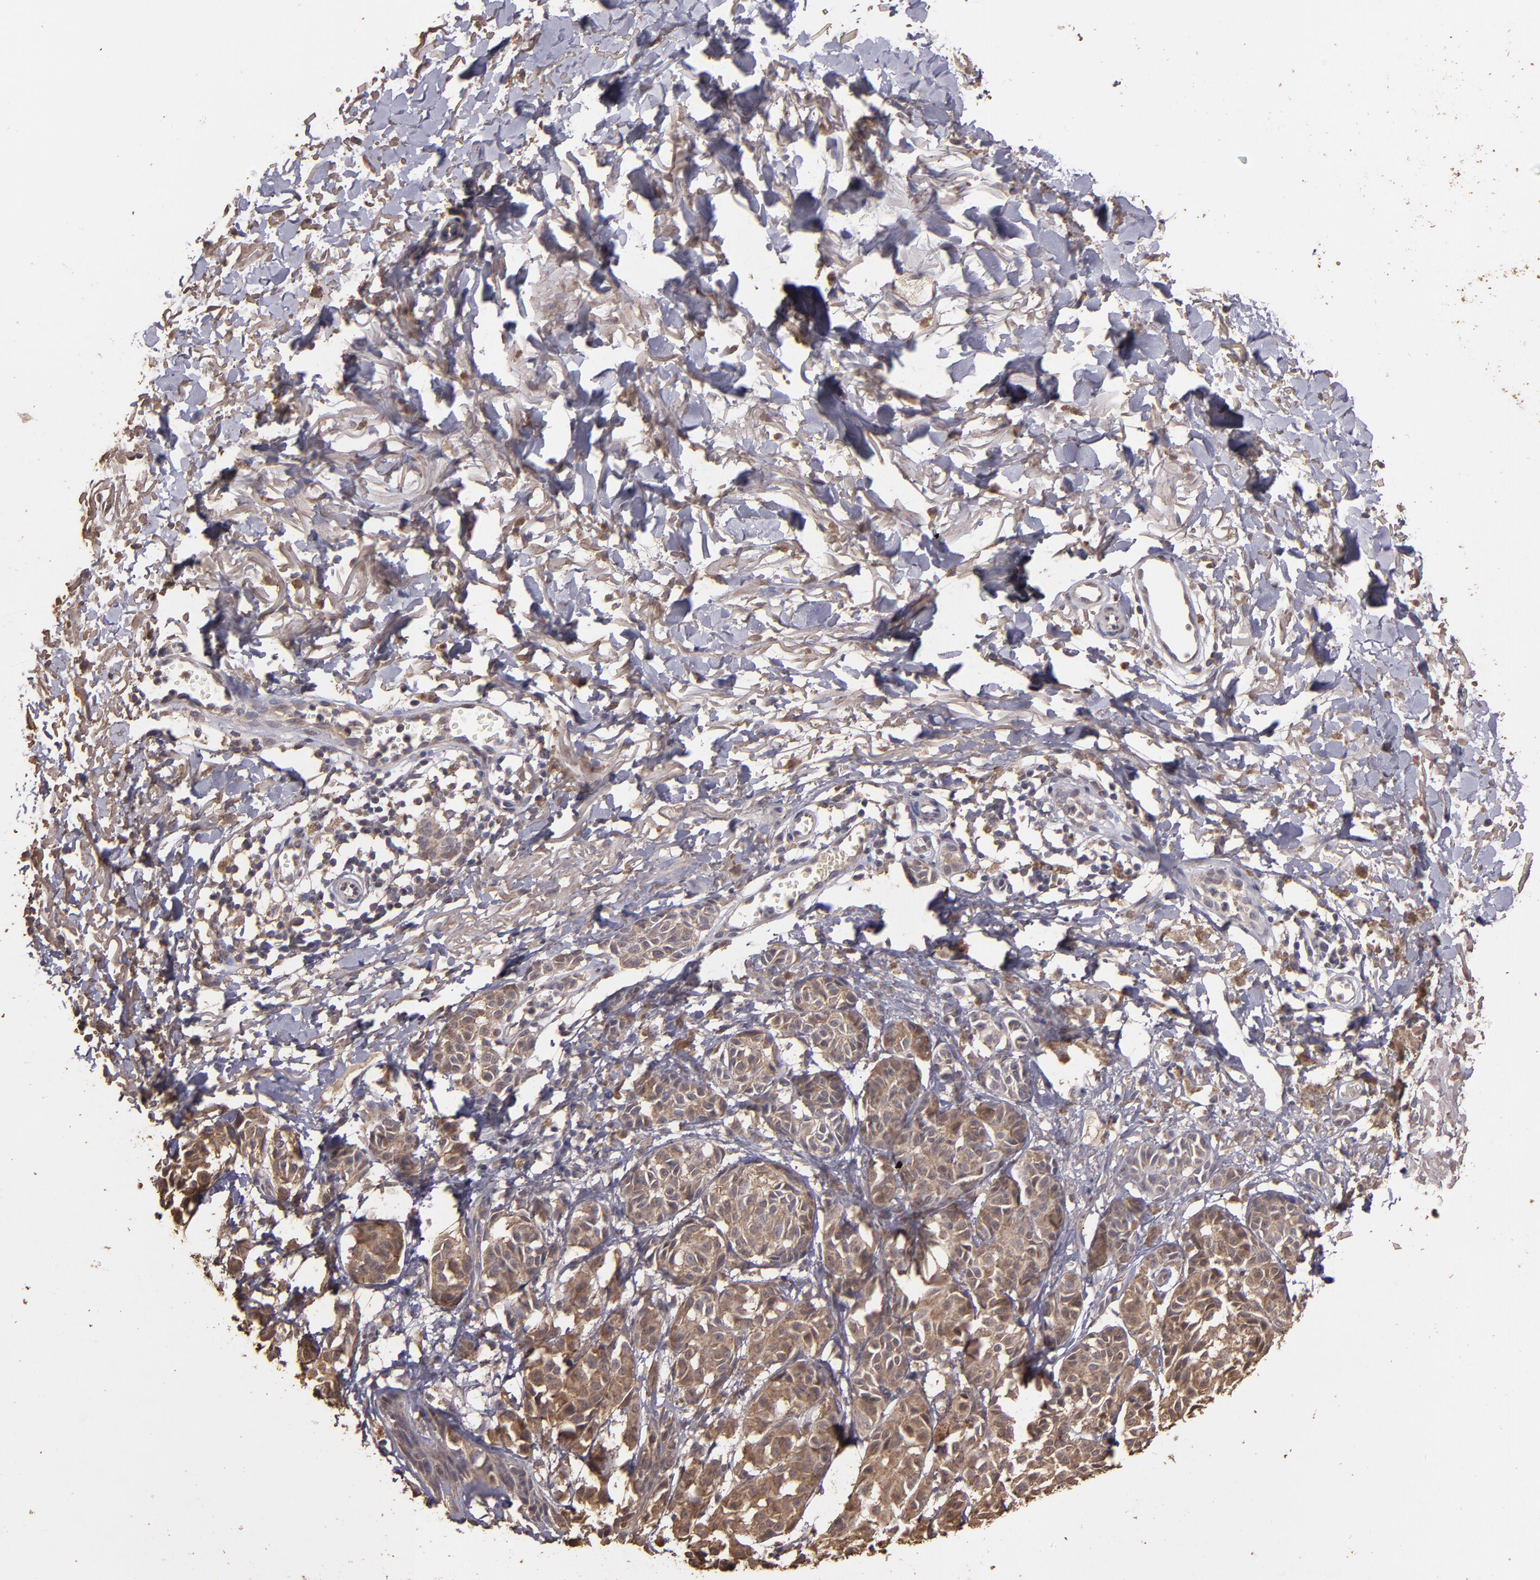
{"staining": {"intensity": "moderate", "quantity": ">75%", "location": "cytoplasmic/membranous"}, "tissue": "melanoma", "cell_type": "Tumor cells", "image_type": "cancer", "snomed": [{"axis": "morphology", "description": "Malignant melanoma, NOS"}, {"axis": "topography", "description": "Skin"}], "caption": "Protein staining of melanoma tissue demonstrates moderate cytoplasmic/membranous expression in approximately >75% of tumor cells.", "gene": "HECTD1", "patient": {"sex": "male", "age": 76}}